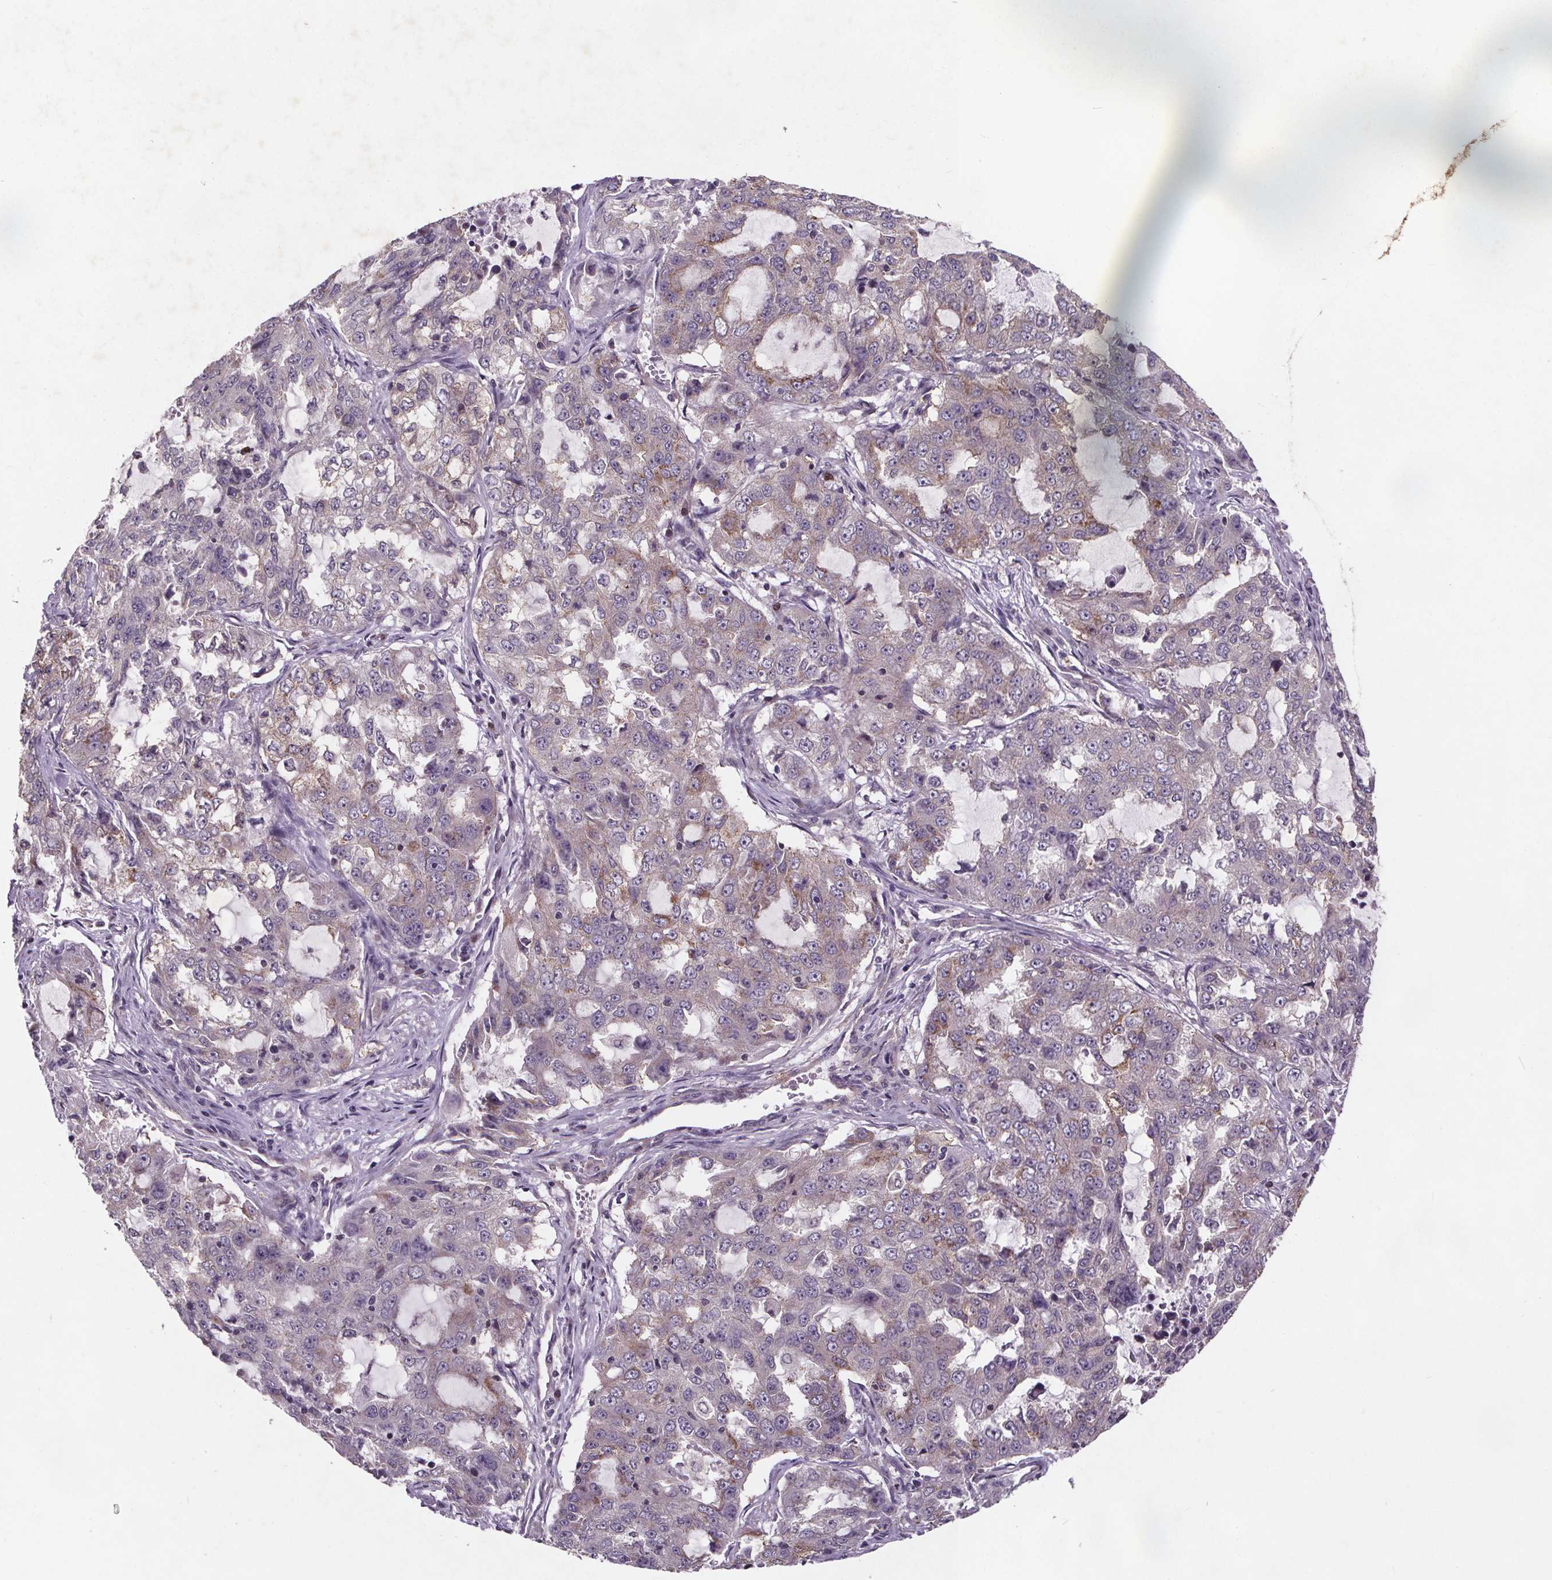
{"staining": {"intensity": "negative", "quantity": "none", "location": "none"}, "tissue": "lung cancer", "cell_type": "Tumor cells", "image_type": "cancer", "snomed": [{"axis": "morphology", "description": "Adenocarcinoma, NOS"}, {"axis": "topography", "description": "Lung"}], "caption": "IHC micrograph of neoplastic tissue: lung adenocarcinoma stained with DAB exhibits no significant protein staining in tumor cells. (Brightfield microscopy of DAB (3,3'-diaminobenzidine) immunohistochemistry at high magnification).", "gene": "STRN3", "patient": {"sex": "female", "age": 61}}